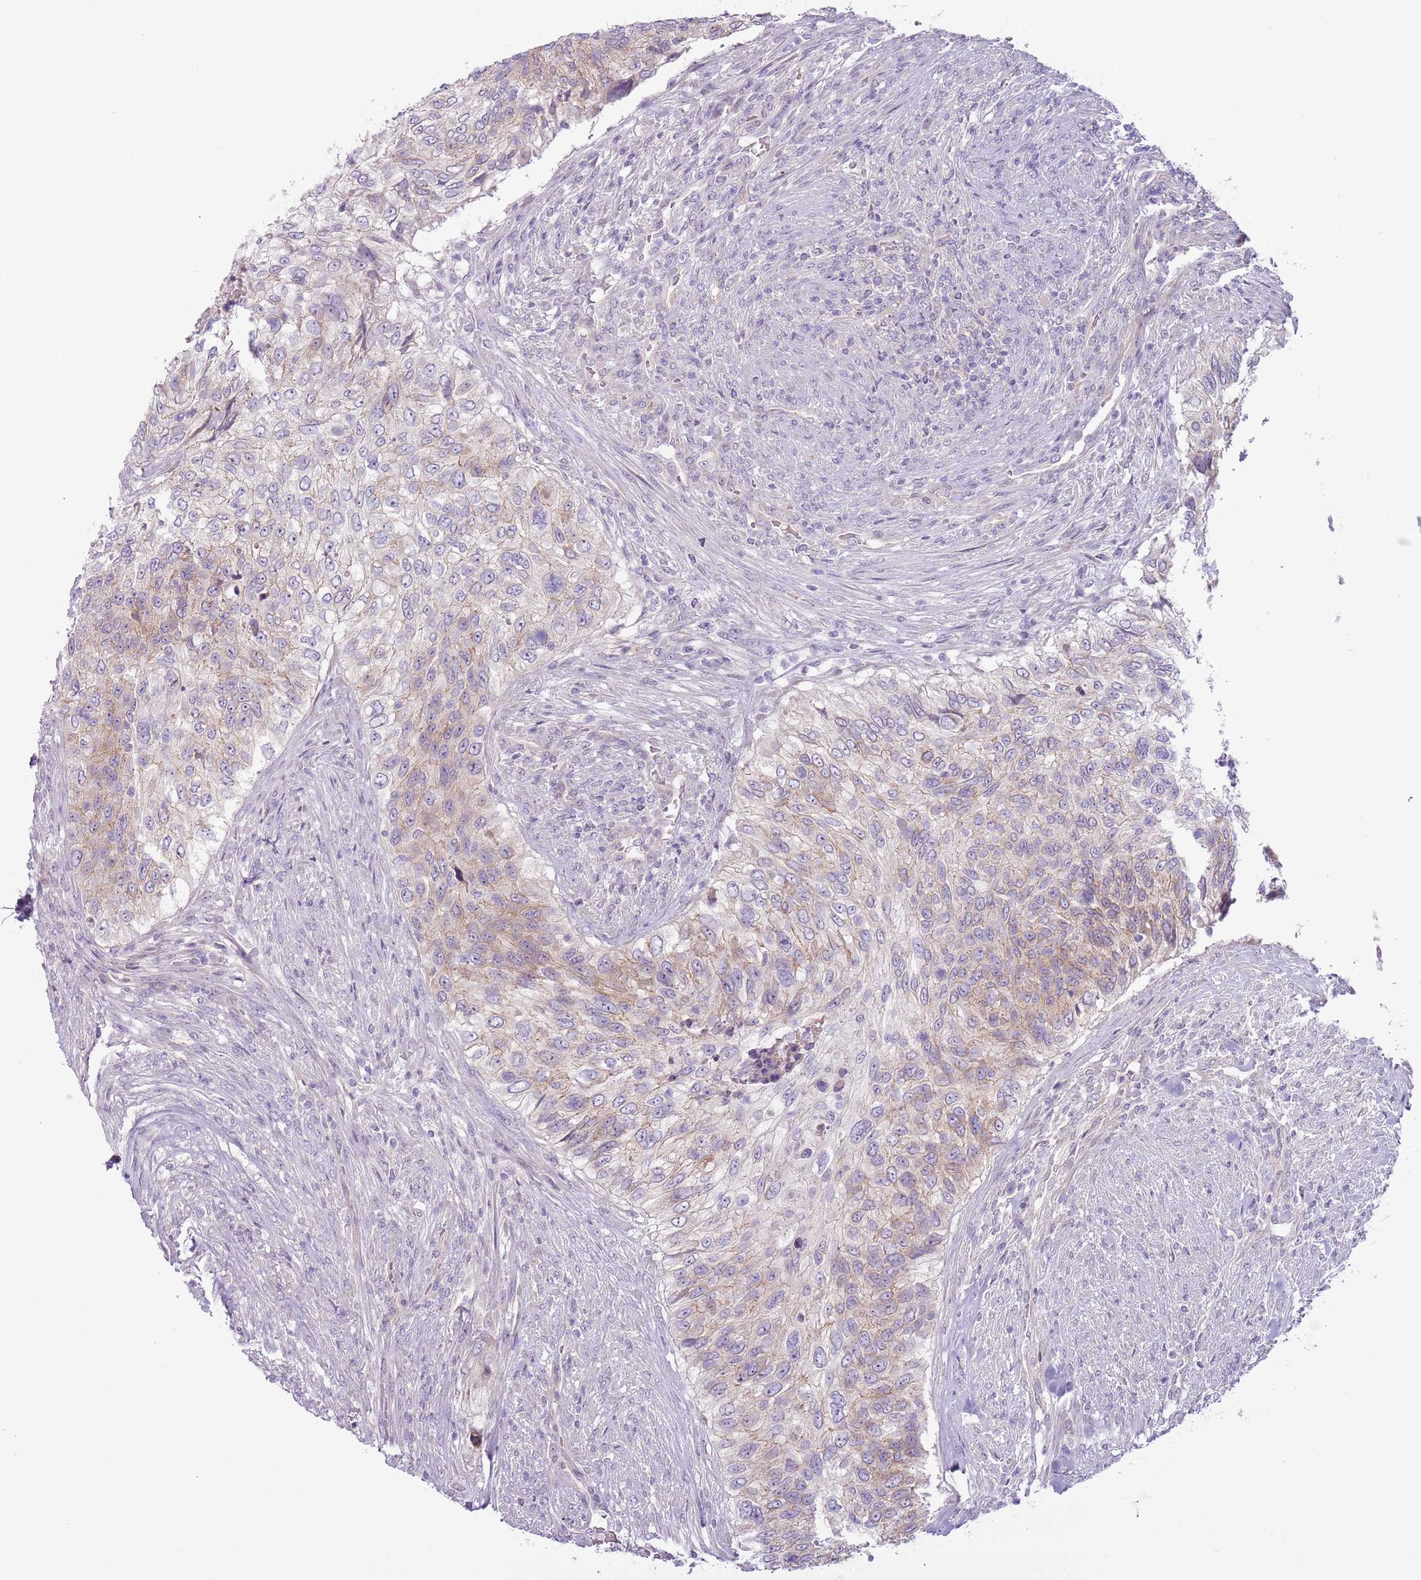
{"staining": {"intensity": "weak", "quantity": "25%-75%", "location": "cytoplasmic/membranous"}, "tissue": "urothelial cancer", "cell_type": "Tumor cells", "image_type": "cancer", "snomed": [{"axis": "morphology", "description": "Urothelial carcinoma, High grade"}, {"axis": "topography", "description": "Urinary bladder"}], "caption": "Urothelial cancer stained with immunohistochemistry shows weak cytoplasmic/membranous positivity in approximately 25%-75% of tumor cells. Using DAB (brown) and hematoxylin (blue) stains, captured at high magnification using brightfield microscopy.", "gene": "MRO", "patient": {"sex": "female", "age": 60}}